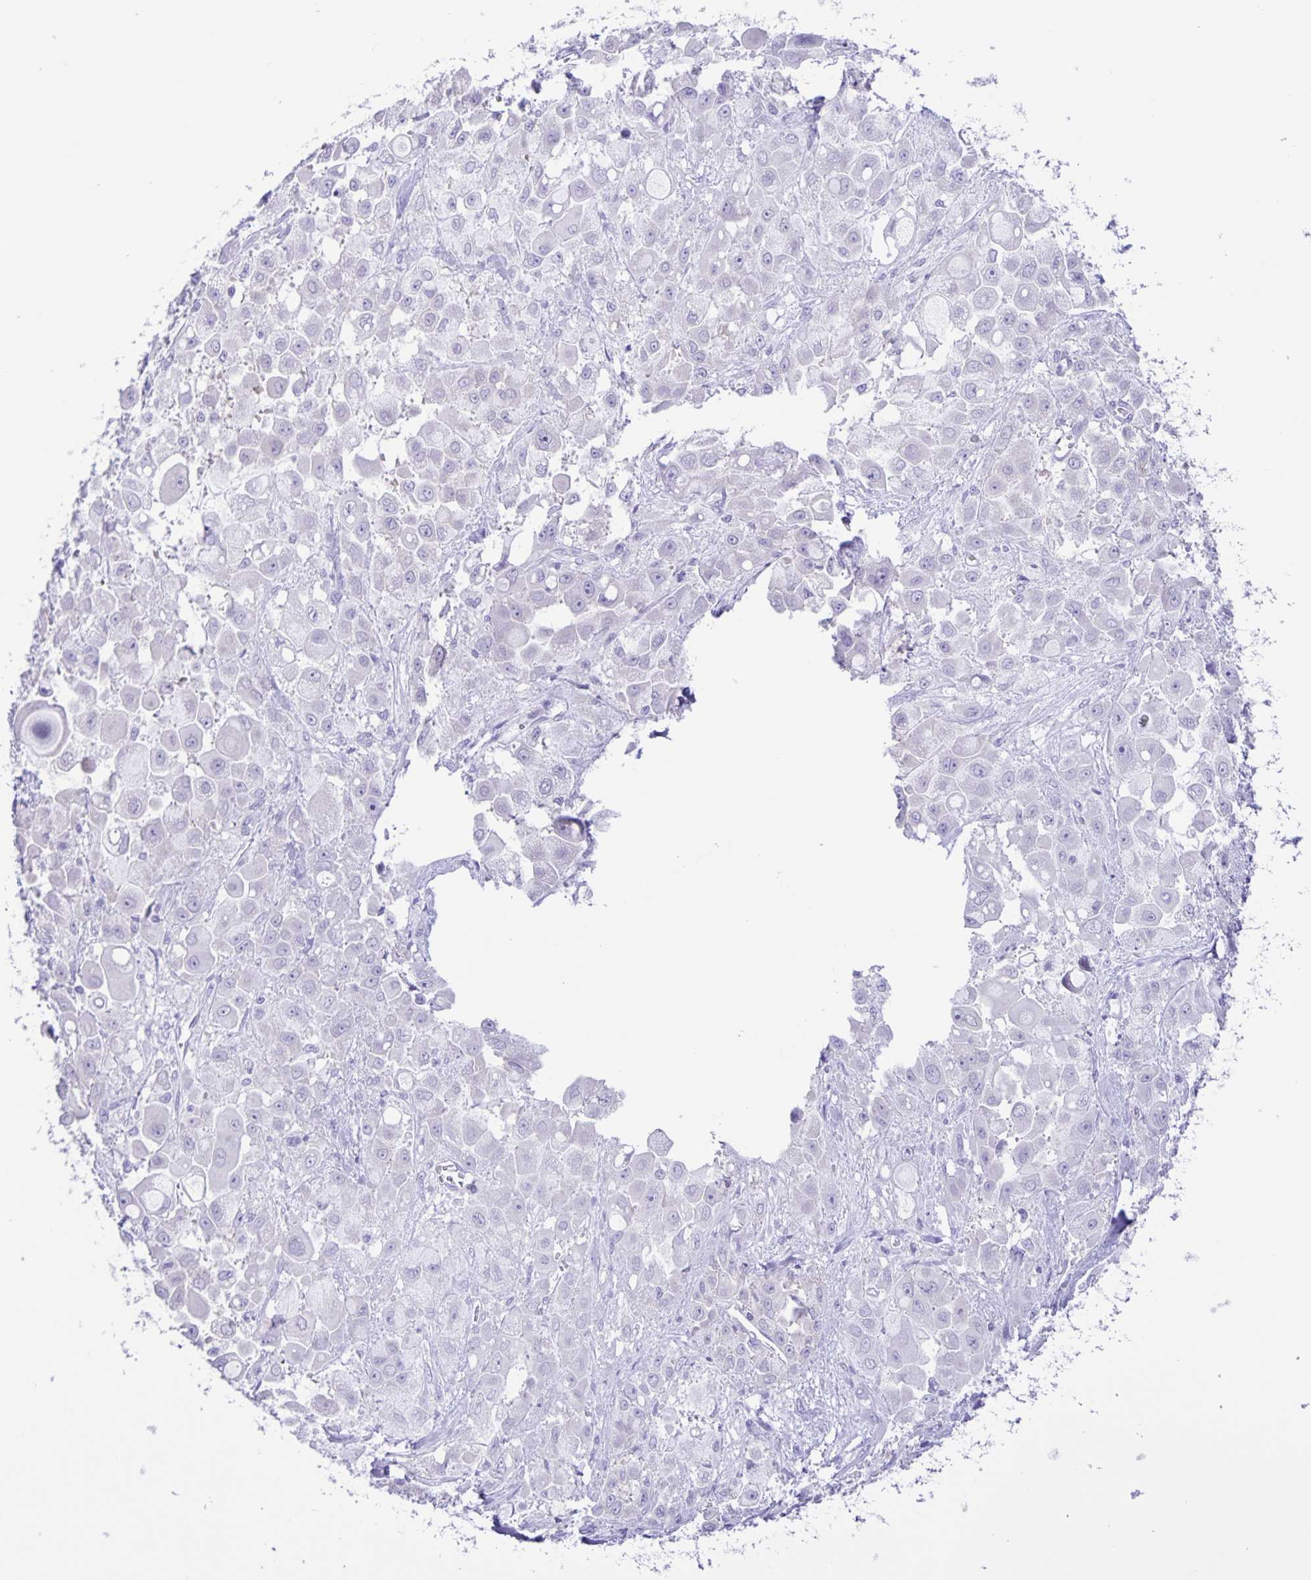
{"staining": {"intensity": "negative", "quantity": "none", "location": "none"}, "tissue": "stomach cancer", "cell_type": "Tumor cells", "image_type": "cancer", "snomed": [{"axis": "morphology", "description": "Adenocarcinoma, NOS"}, {"axis": "topography", "description": "Stomach"}], "caption": "DAB (3,3'-diaminobenzidine) immunohistochemical staining of human adenocarcinoma (stomach) exhibits no significant expression in tumor cells. Brightfield microscopy of immunohistochemistry (IHC) stained with DAB (brown) and hematoxylin (blue), captured at high magnification.", "gene": "CAPSL", "patient": {"sex": "female", "age": 76}}